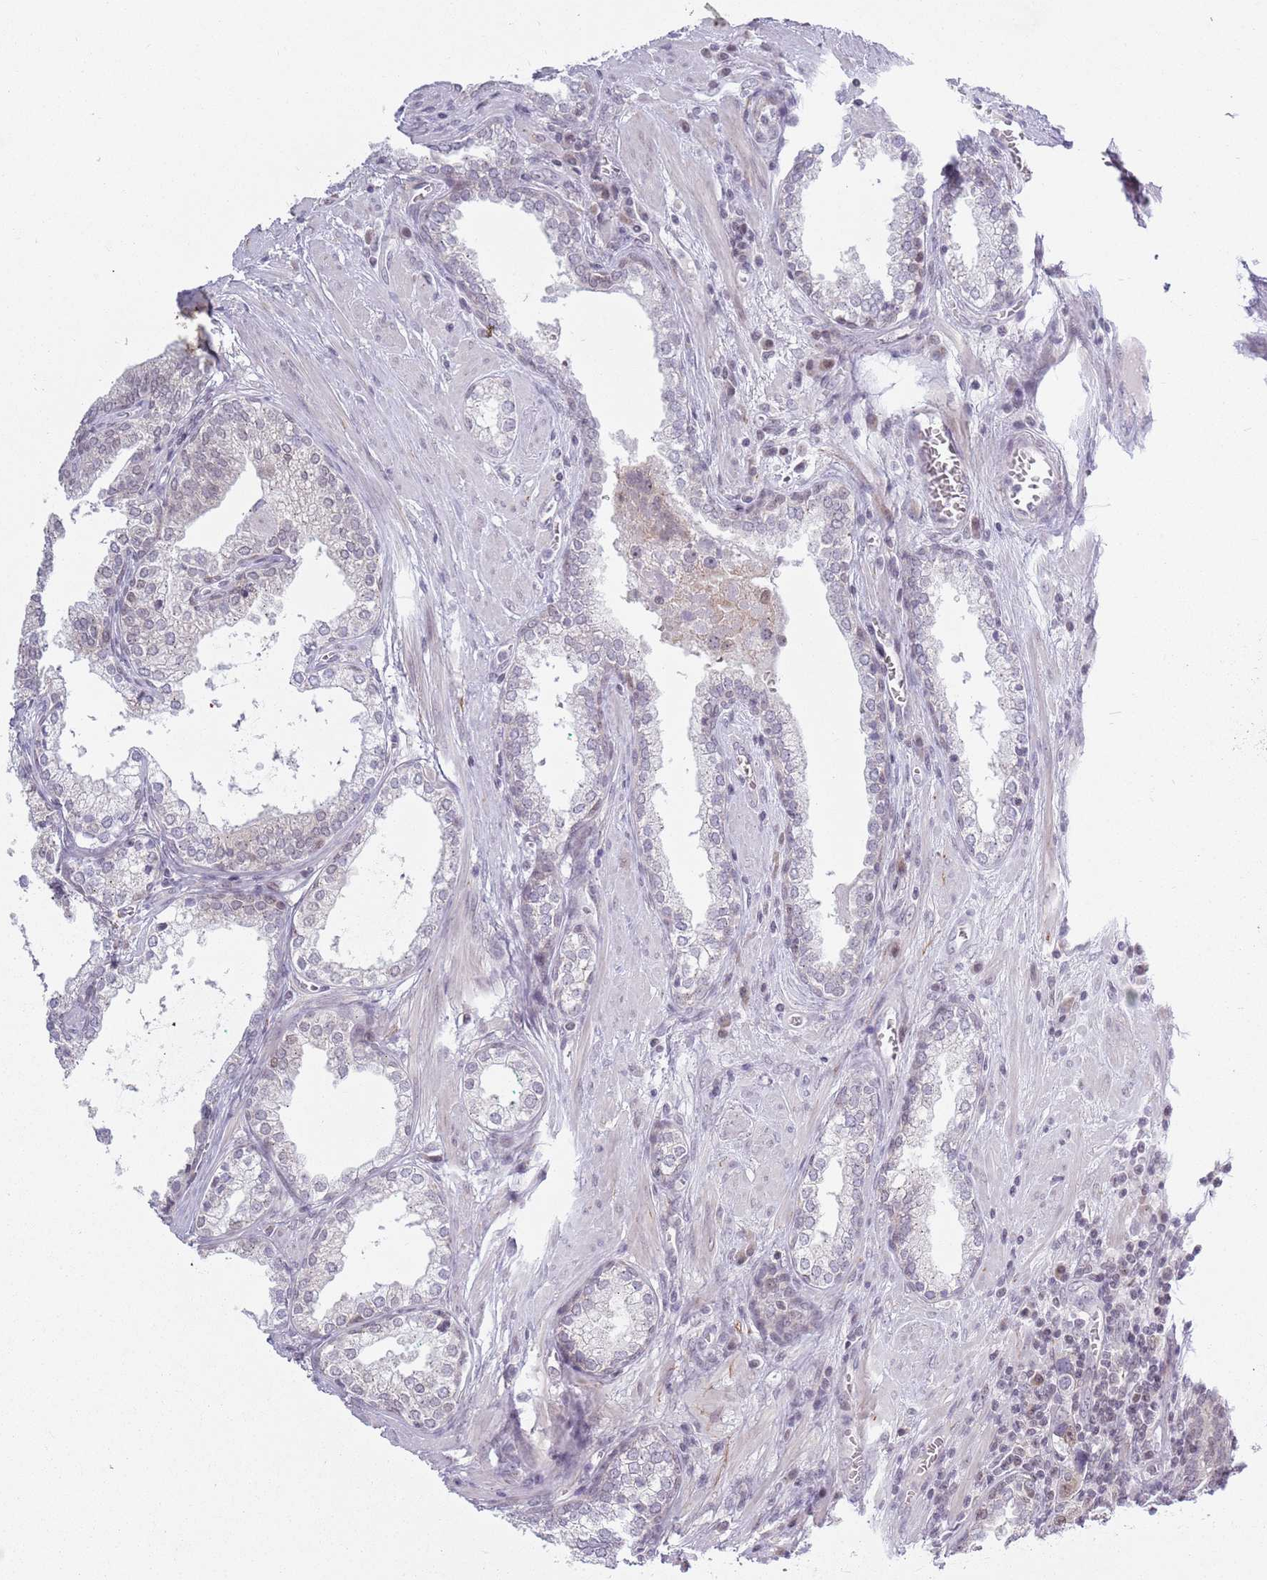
{"staining": {"intensity": "moderate", "quantity": "<25%", "location": "nuclear"}, "tissue": "prostate cancer", "cell_type": "Tumor cells", "image_type": "cancer", "snomed": [{"axis": "morphology", "description": "Adenocarcinoma, High grade"}, {"axis": "topography", "description": "Prostate"}], "caption": "Immunohistochemical staining of prostate cancer shows moderate nuclear protein positivity in approximately <25% of tumor cells.", "gene": "MRPL34", "patient": {"sex": "male", "age": 71}}